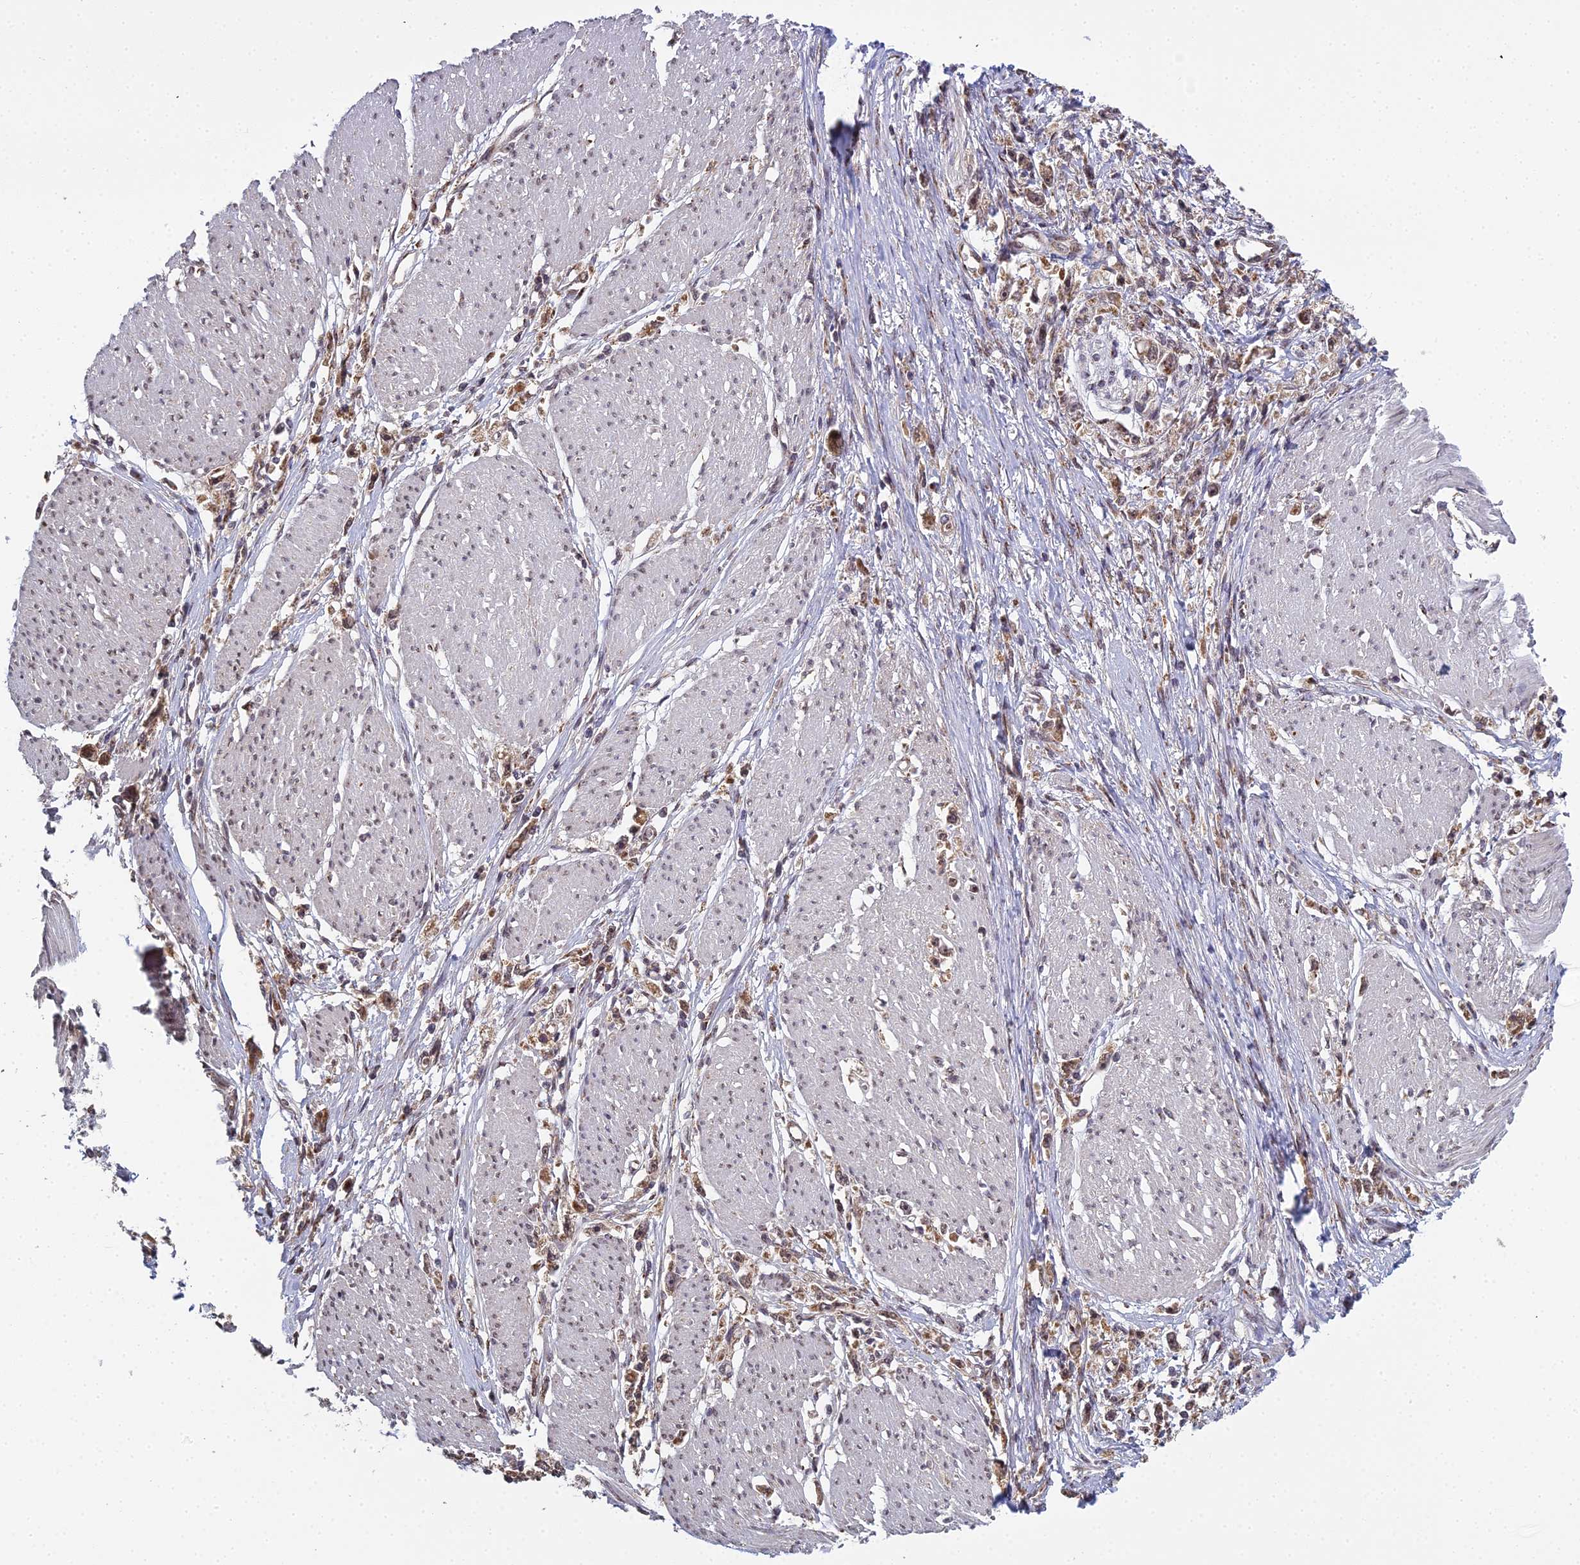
{"staining": {"intensity": "weak", "quantity": ">75%", "location": "cytoplasmic/membranous,nuclear"}, "tissue": "stomach cancer", "cell_type": "Tumor cells", "image_type": "cancer", "snomed": [{"axis": "morphology", "description": "Adenocarcinoma, NOS"}, {"axis": "topography", "description": "Stomach"}], "caption": "A brown stain highlights weak cytoplasmic/membranous and nuclear staining of a protein in human stomach cancer tumor cells.", "gene": "MEOX1", "patient": {"sex": "female", "age": 59}}